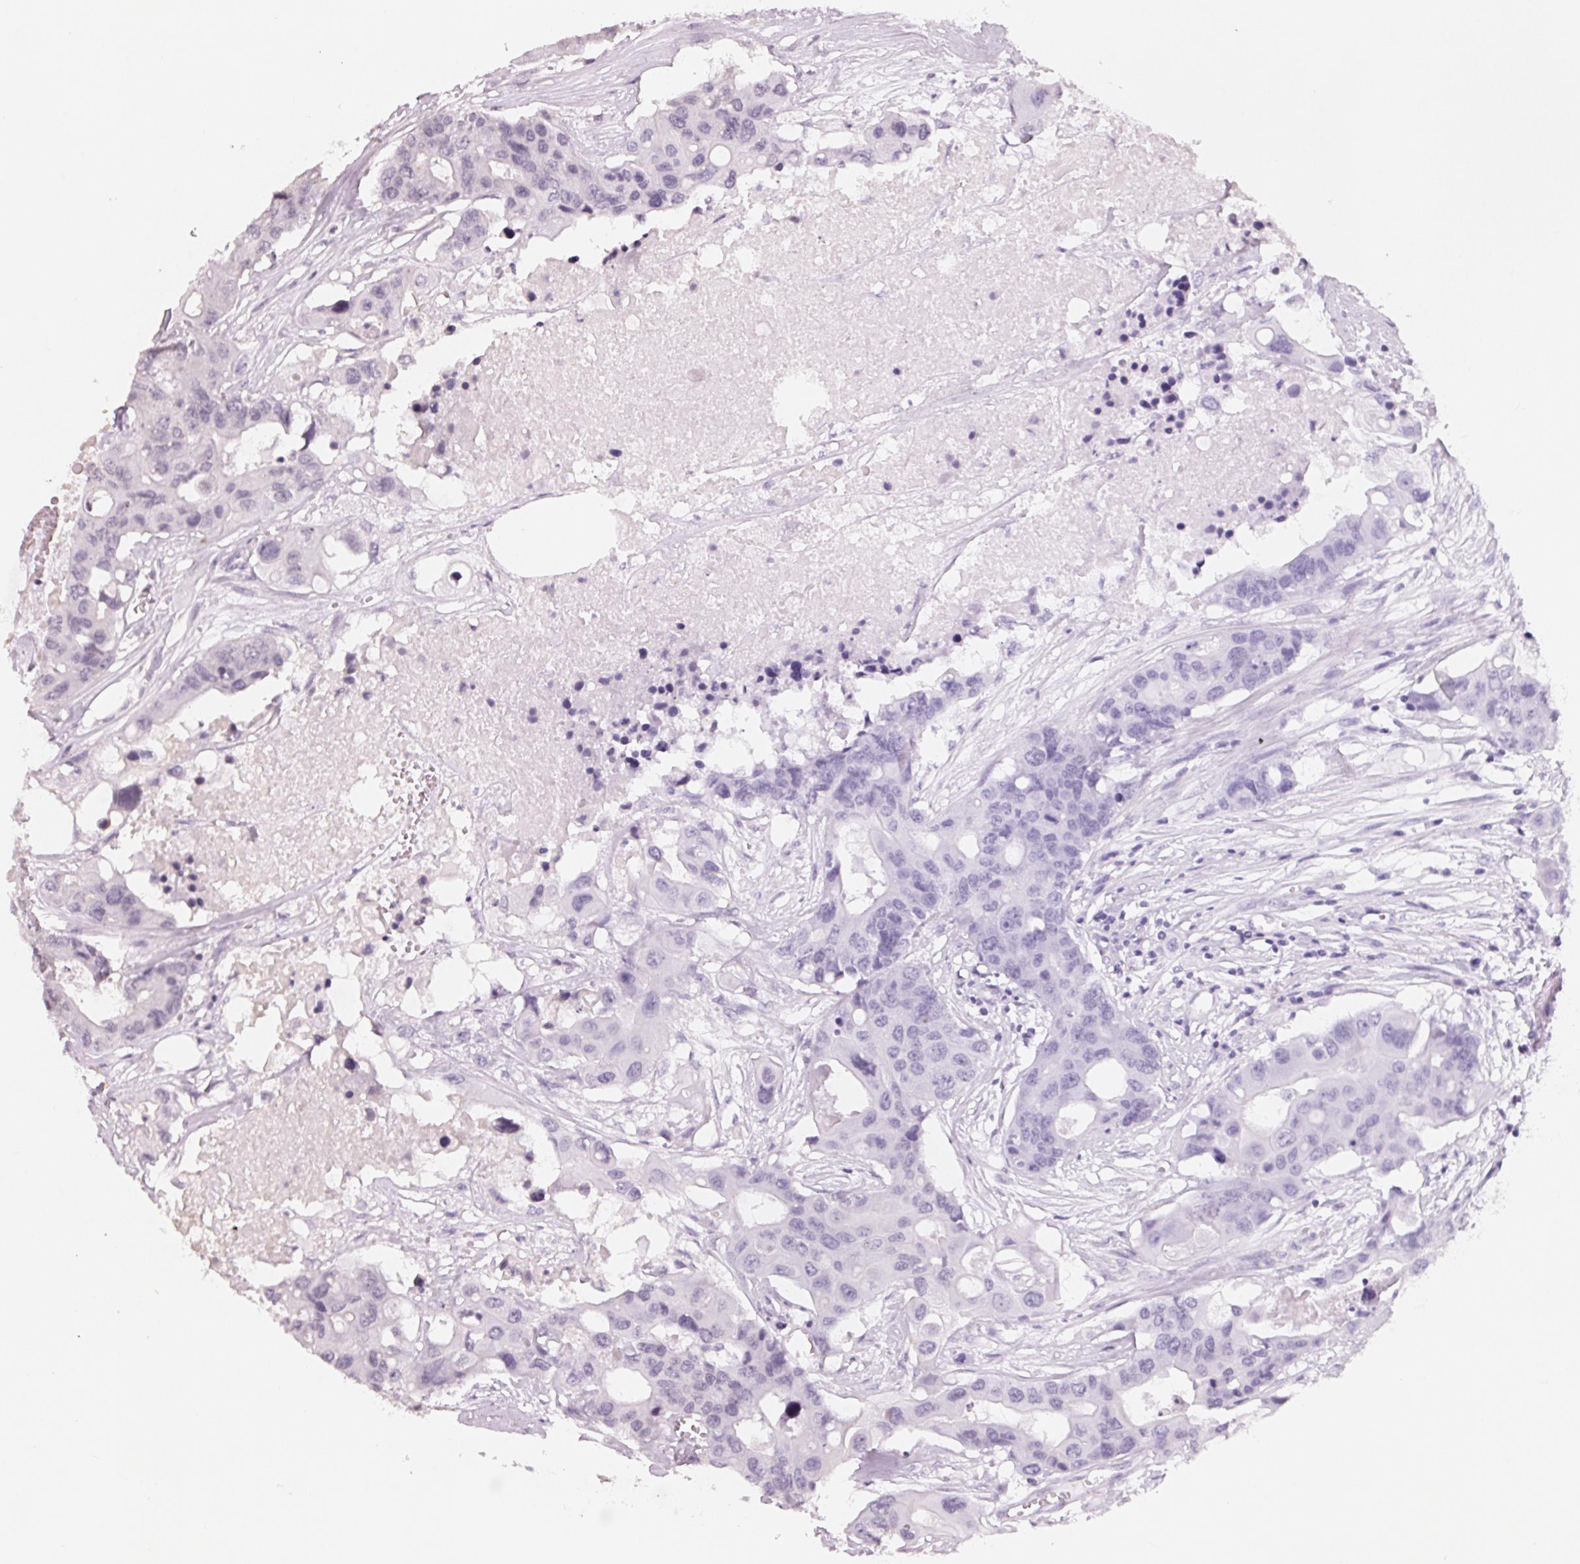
{"staining": {"intensity": "negative", "quantity": "none", "location": "none"}, "tissue": "colorectal cancer", "cell_type": "Tumor cells", "image_type": "cancer", "snomed": [{"axis": "morphology", "description": "Adenocarcinoma, NOS"}, {"axis": "topography", "description": "Colon"}], "caption": "This is an immunohistochemistry (IHC) histopathology image of colorectal adenocarcinoma. There is no staining in tumor cells.", "gene": "FTCD", "patient": {"sex": "male", "age": 77}}